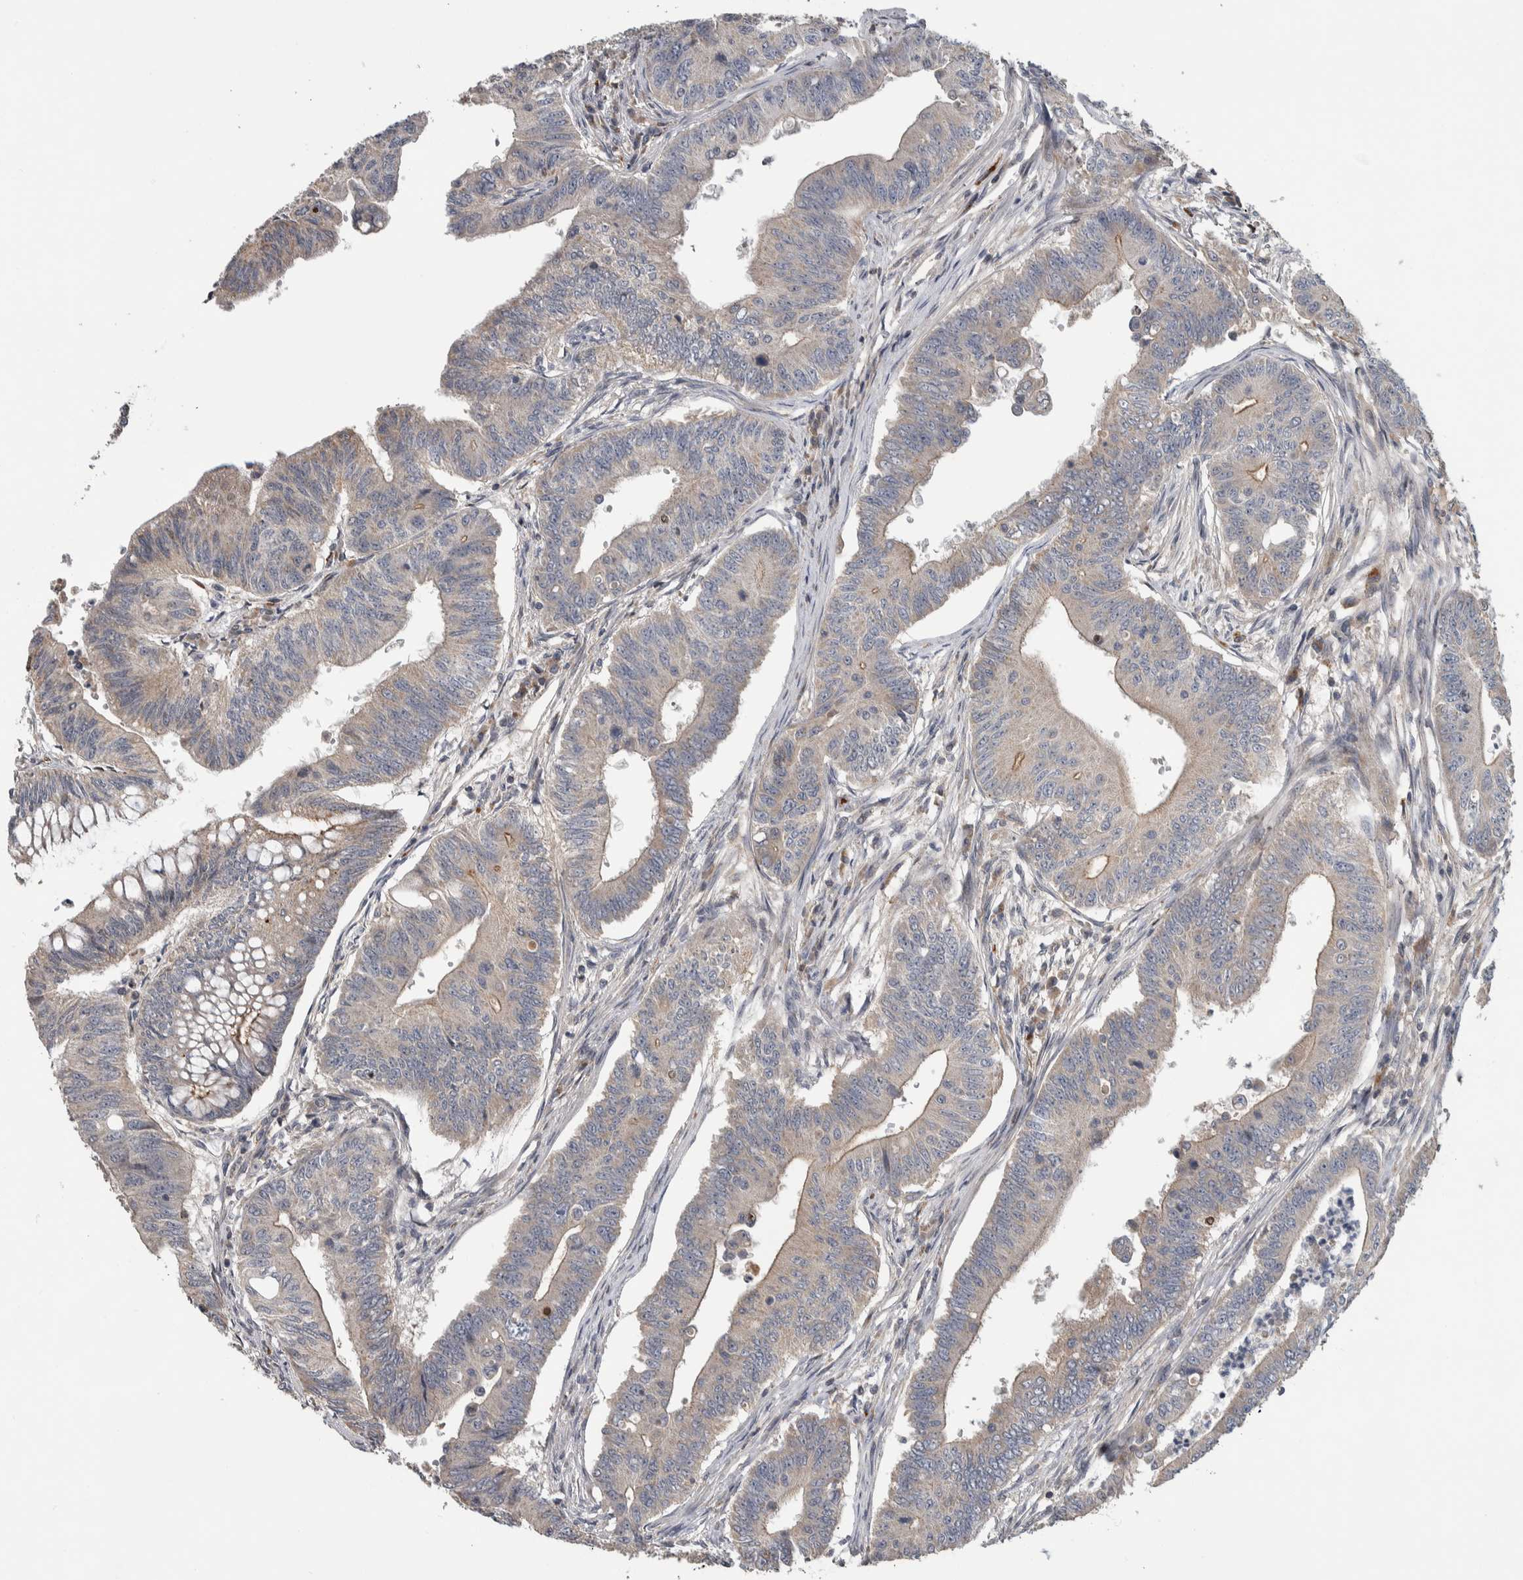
{"staining": {"intensity": "weak", "quantity": "25%-75%", "location": "cytoplasmic/membranous"}, "tissue": "colorectal cancer", "cell_type": "Tumor cells", "image_type": "cancer", "snomed": [{"axis": "morphology", "description": "Adenoma, NOS"}, {"axis": "morphology", "description": "Adenocarcinoma, NOS"}, {"axis": "topography", "description": "Colon"}], "caption": "There is low levels of weak cytoplasmic/membranous positivity in tumor cells of colorectal cancer (adenocarcinoma), as demonstrated by immunohistochemical staining (brown color).", "gene": "FAM83G", "patient": {"sex": "male", "age": 79}}